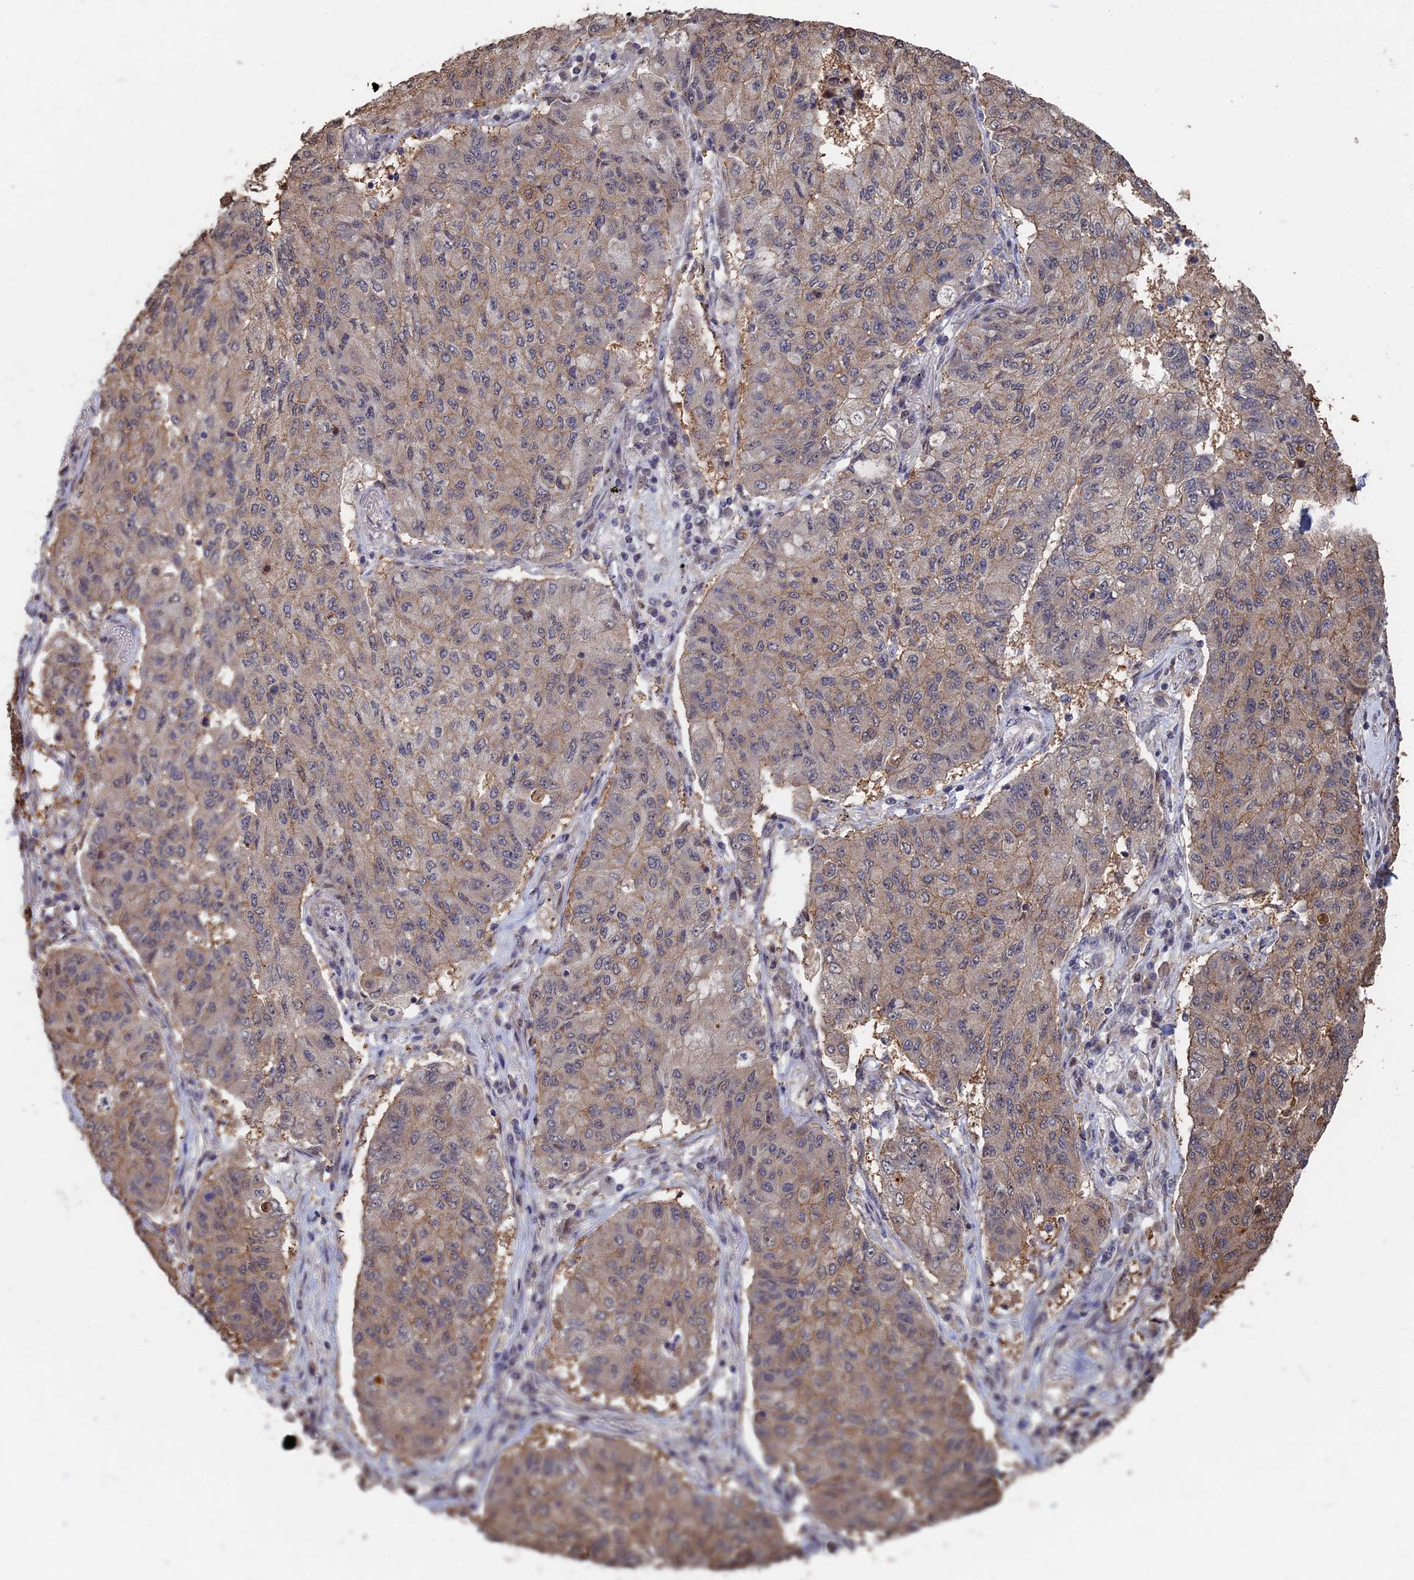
{"staining": {"intensity": "weak", "quantity": "25%-75%", "location": "cytoplasmic/membranous"}, "tissue": "lung cancer", "cell_type": "Tumor cells", "image_type": "cancer", "snomed": [{"axis": "morphology", "description": "Squamous cell carcinoma, NOS"}, {"axis": "topography", "description": "Lung"}], "caption": "Human squamous cell carcinoma (lung) stained with a protein marker shows weak staining in tumor cells.", "gene": "KIAA1328", "patient": {"sex": "male", "age": 74}}